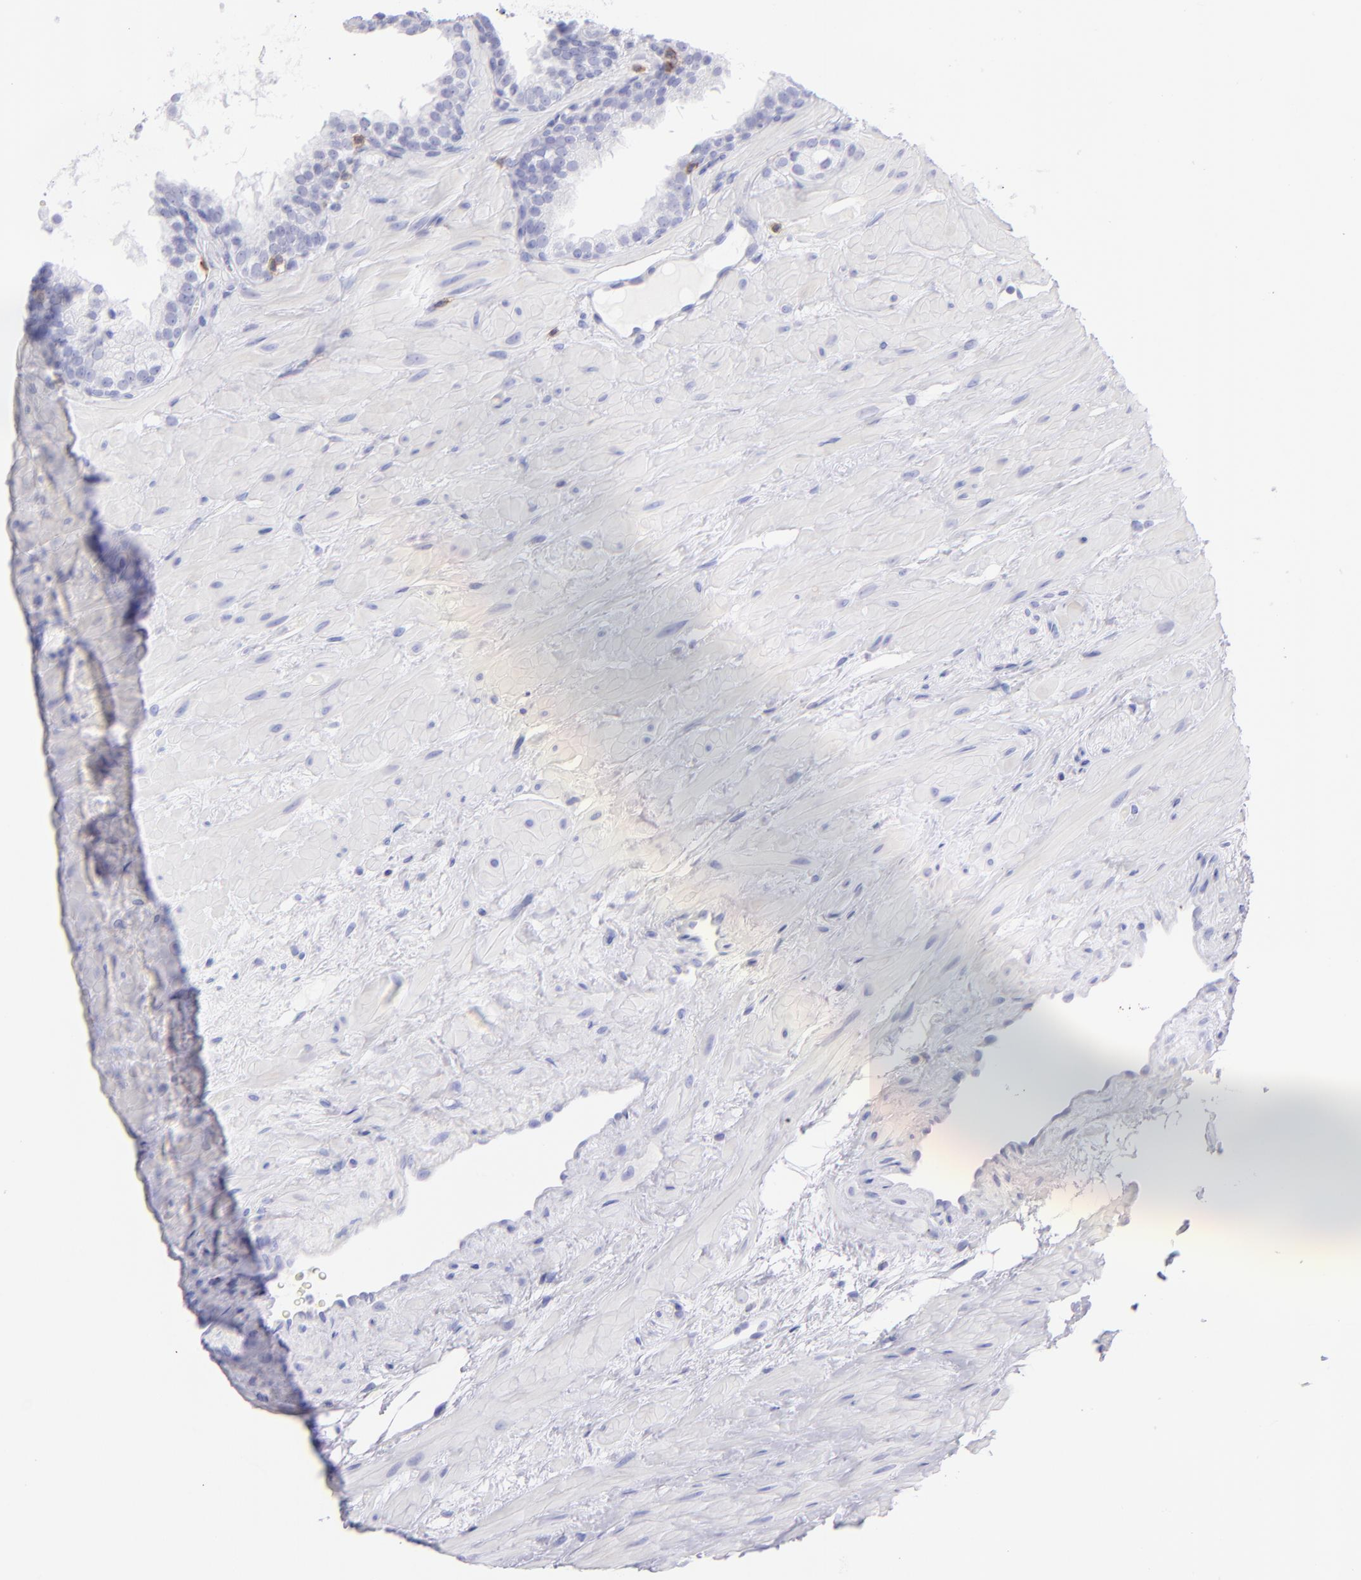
{"staining": {"intensity": "negative", "quantity": "none", "location": "none"}, "tissue": "prostate cancer", "cell_type": "Tumor cells", "image_type": "cancer", "snomed": [{"axis": "morphology", "description": "Adenocarcinoma, Low grade"}, {"axis": "topography", "description": "Prostate"}], "caption": "This is an IHC micrograph of human prostate low-grade adenocarcinoma. There is no expression in tumor cells.", "gene": "CD69", "patient": {"sex": "male", "age": 57}}